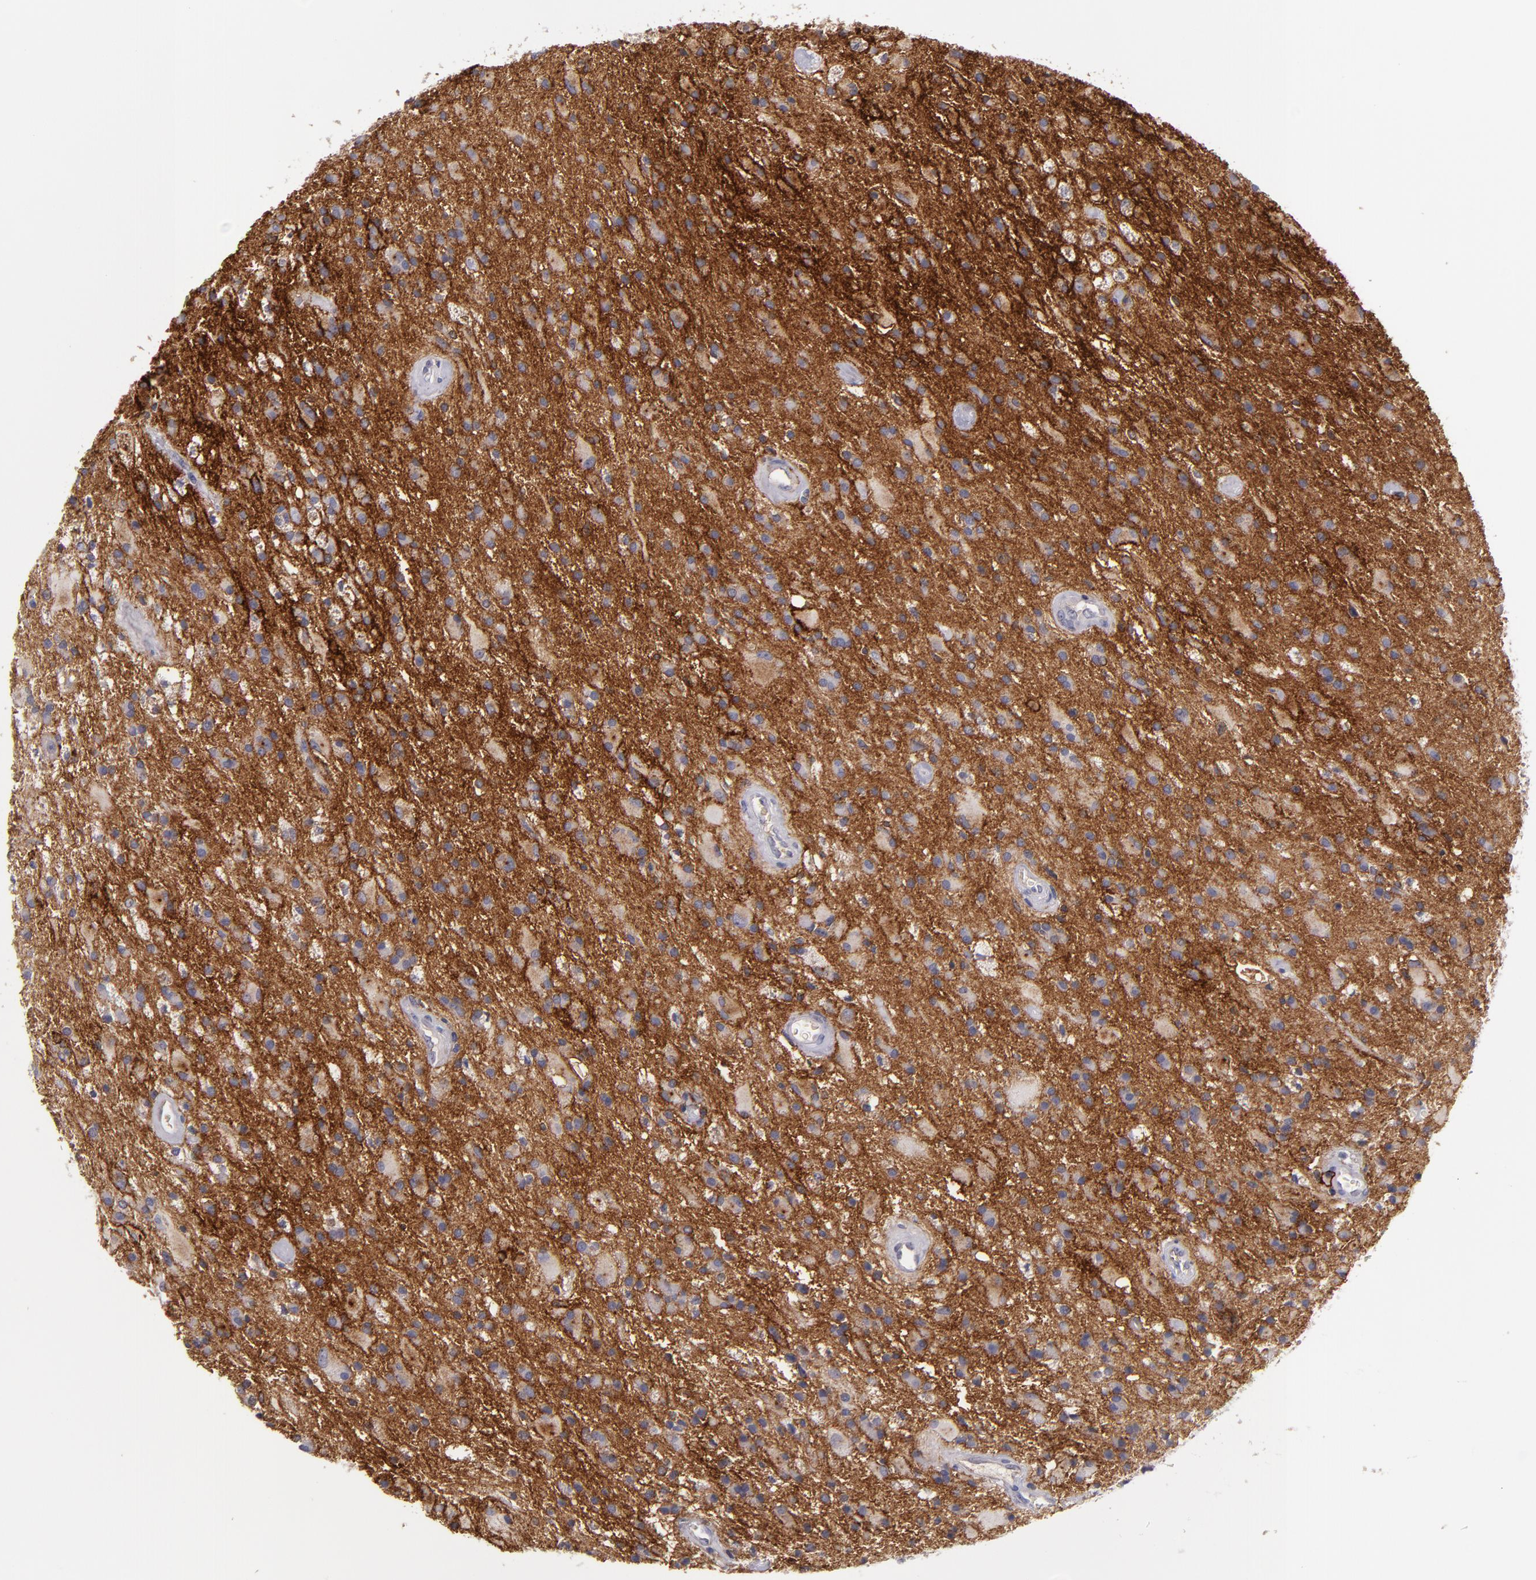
{"staining": {"intensity": "strong", "quantity": ">75%", "location": "cytoplasmic/membranous"}, "tissue": "glioma", "cell_type": "Tumor cells", "image_type": "cancer", "snomed": [{"axis": "morphology", "description": "Glioma, malignant, Low grade"}, {"axis": "topography", "description": "Brain"}], "caption": "Protein staining by immunohistochemistry exhibits strong cytoplasmic/membranous staining in about >75% of tumor cells in glioma. (DAB IHC with brightfield microscopy, high magnification).", "gene": "MFGE8", "patient": {"sex": "male", "age": 58}}